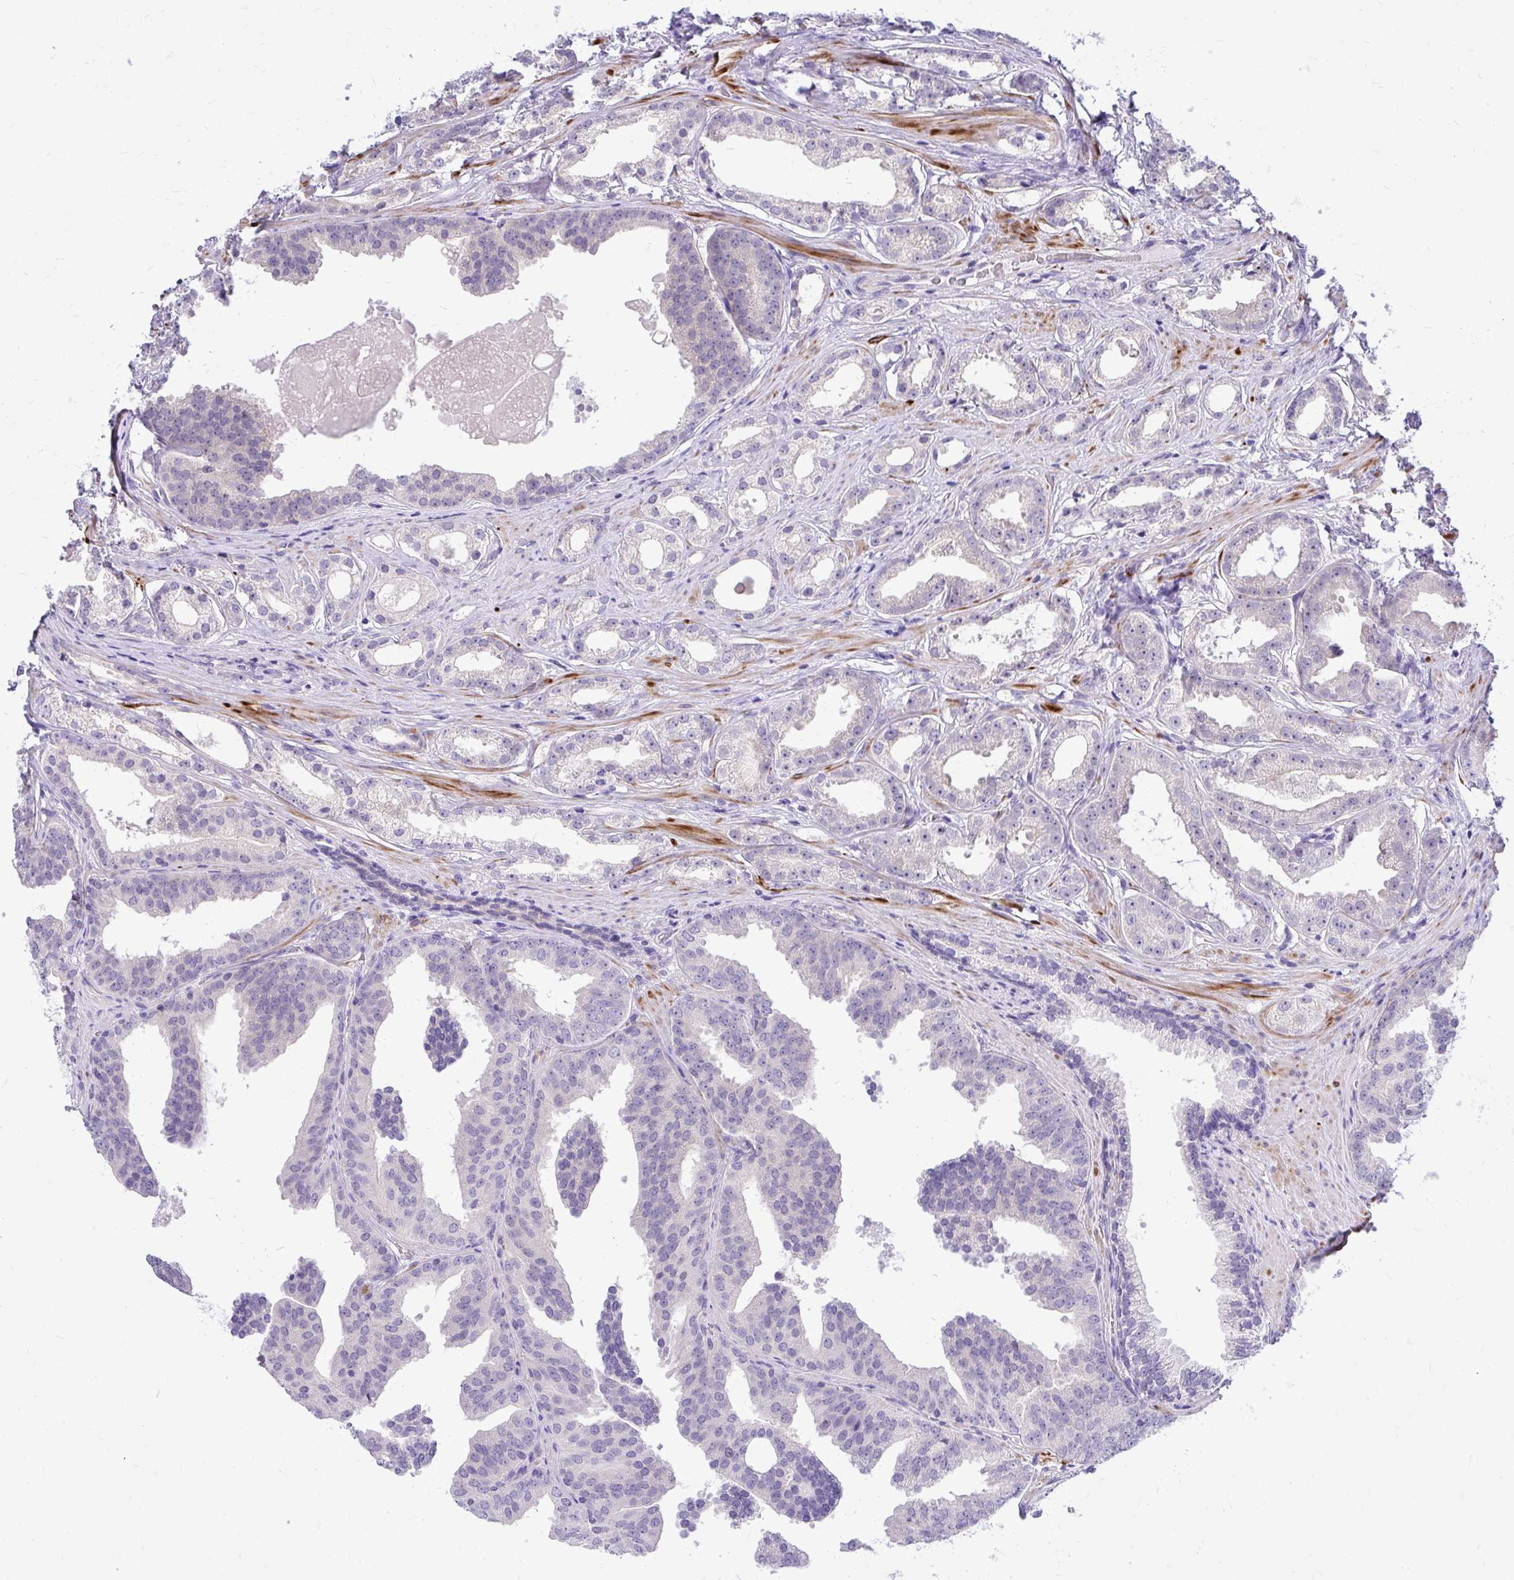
{"staining": {"intensity": "negative", "quantity": "none", "location": "none"}, "tissue": "prostate cancer", "cell_type": "Tumor cells", "image_type": "cancer", "snomed": [{"axis": "morphology", "description": "Adenocarcinoma, Low grade"}, {"axis": "topography", "description": "Prostate"}], "caption": "Micrograph shows no significant protein staining in tumor cells of prostate cancer (low-grade adenocarcinoma).", "gene": "ZSWIM9", "patient": {"sex": "male", "age": 65}}